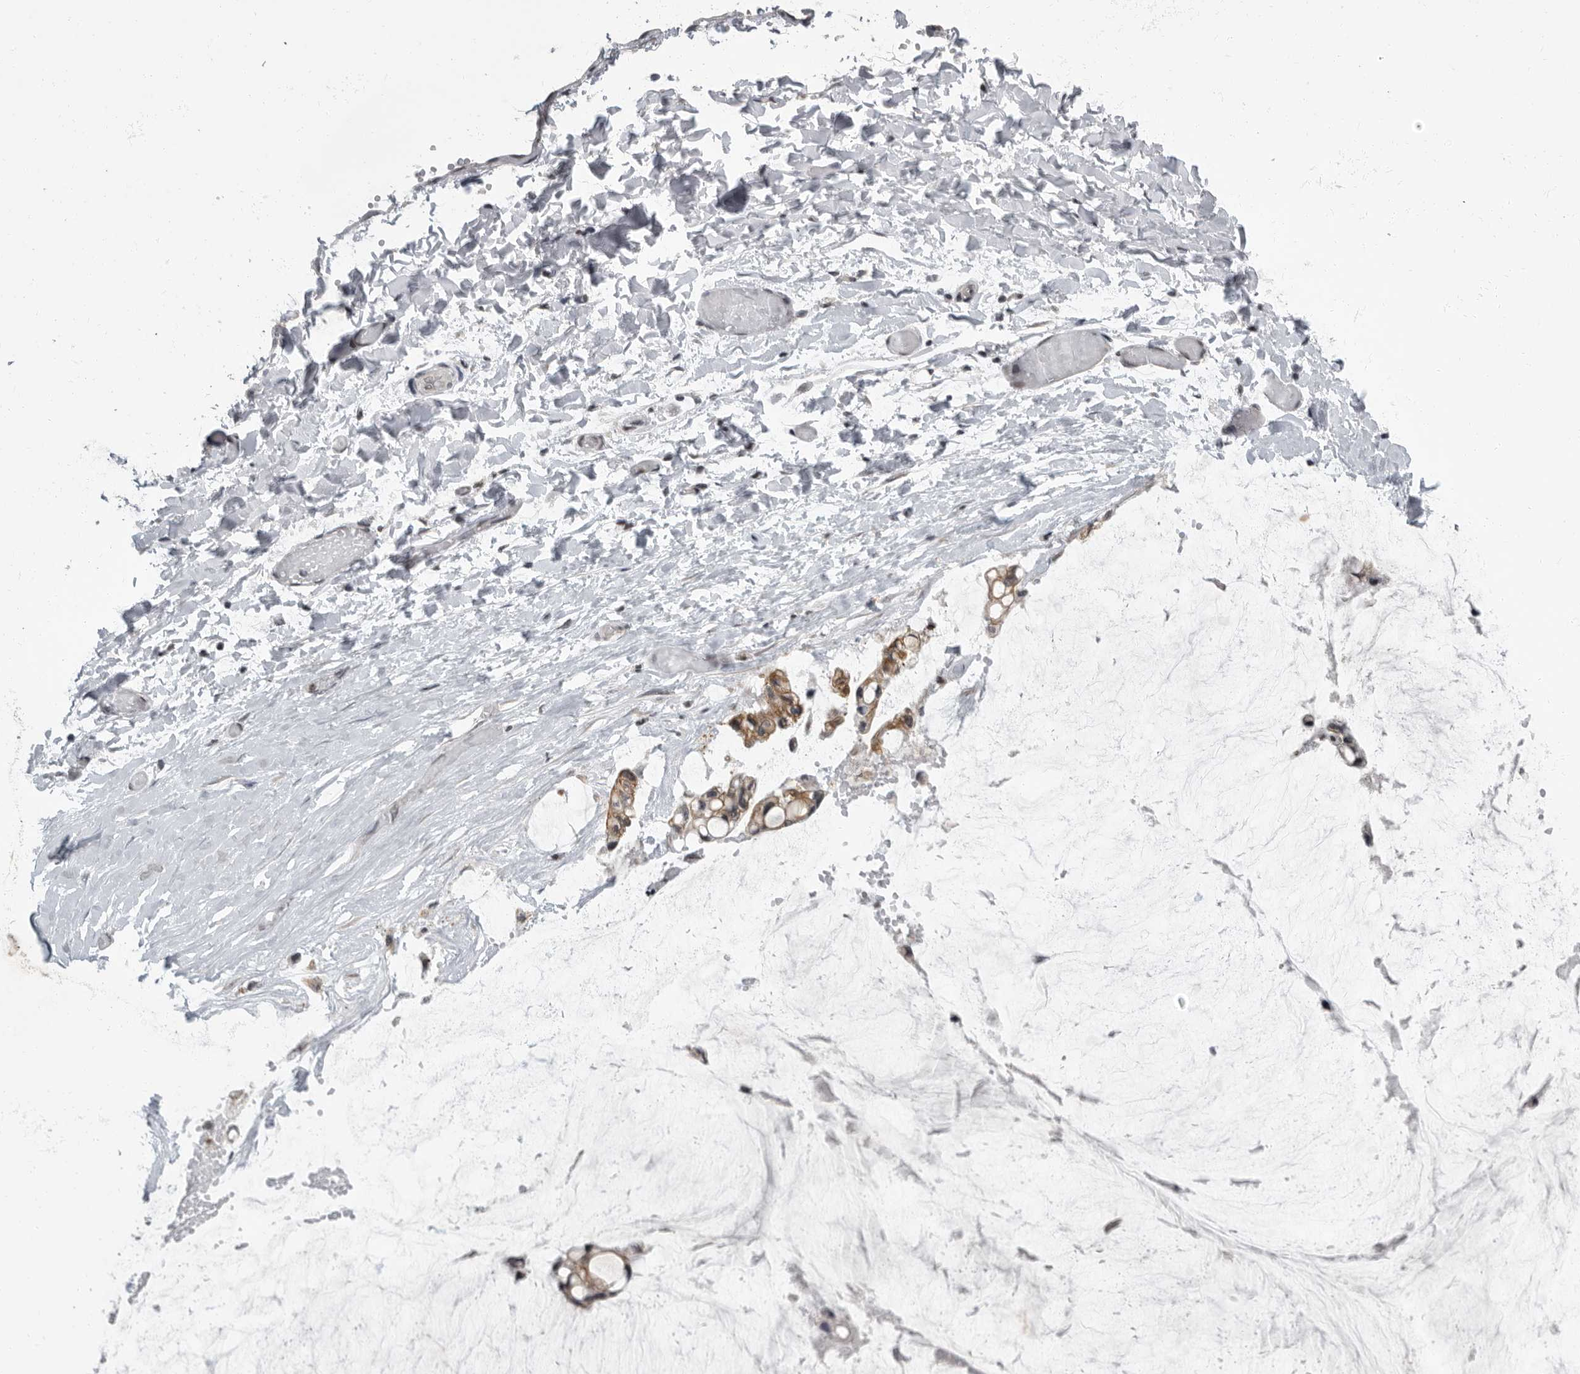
{"staining": {"intensity": "moderate", "quantity": ">75%", "location": "cytoplasmic/membranous"}, "tissue": "ovarian cancer", "cell_type": "Tumor cells", "image_type": "cancer", "snomed": [{"axis": "morphology", "description": "Cystadenocarcinoma, mucinous, NOS"}, {"axis": "topography", "description": "Ovary"}], "caption": "Immunohistochemistry (IHC) image of neoplastic tissue: ovarian cancer (mucinous cystadenocarcinoma) stained using immunohistochemistry (IHC) exhibits medium levels of moderate protein expression localized specifically in the cytoplasmic/membranous of tumor cells, appearing as a cytoplasmic/membranous brown color.", "gene": "EVI5", "patient": {"sex": "female", "age": 39}}